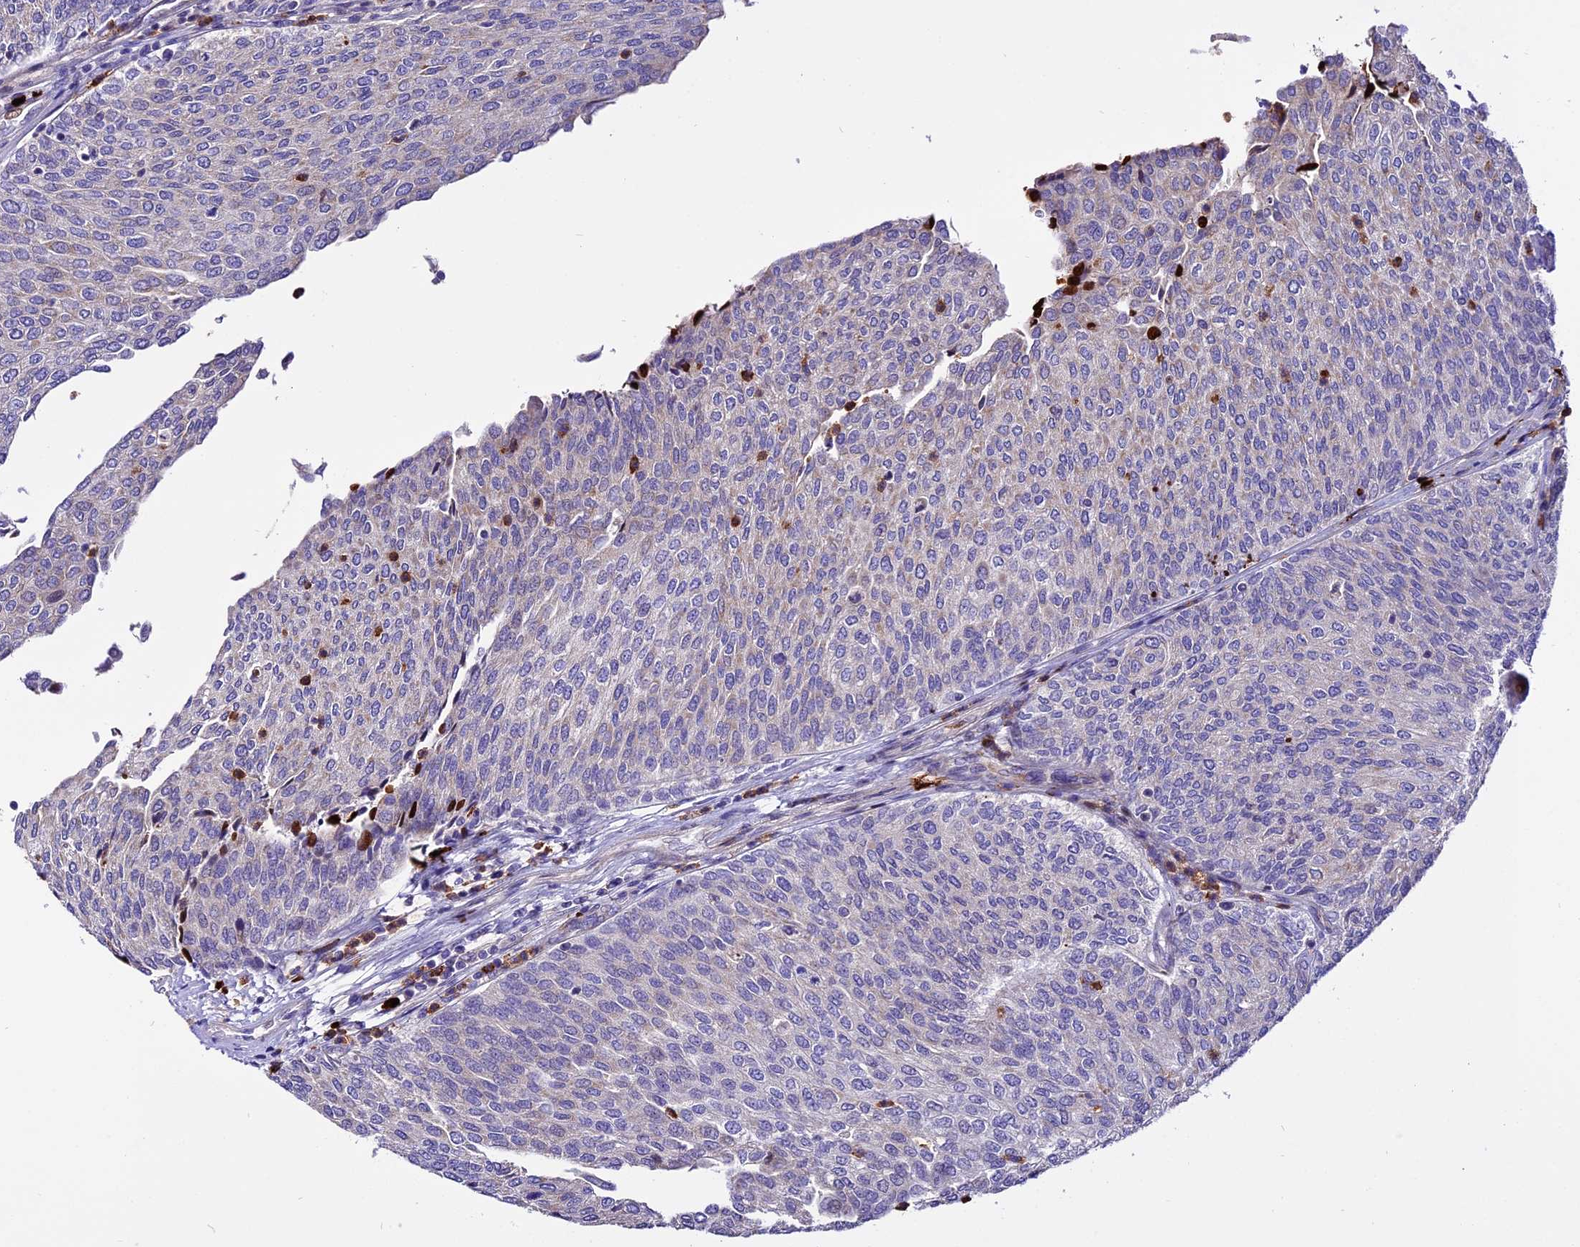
{"staining": {"intensity": "negative", "quantity": "none", "location": "none"}, "tissue": "urothelial cancer", "cell_type": "Tumor cells", "image_type": "cancer", "snomed": [{"axis": "morphology", "description": "Urothelial carcinoma, Low grade"}, {"axis": "topography", "description": "Urinary bladder"}], "caption": "A high-resolution micrograph shows immunohistochemistry staining of low-grade urothelial carcinoma, which reveals no significant positivity in tumor cells. (DAB (3,3'-diaminobenzidine) immunohistochemistry (IHC) with hematoxylin counter stain).", "gene": "MAP3K7CL", "patient": {"sex": "female", "age": 79}}